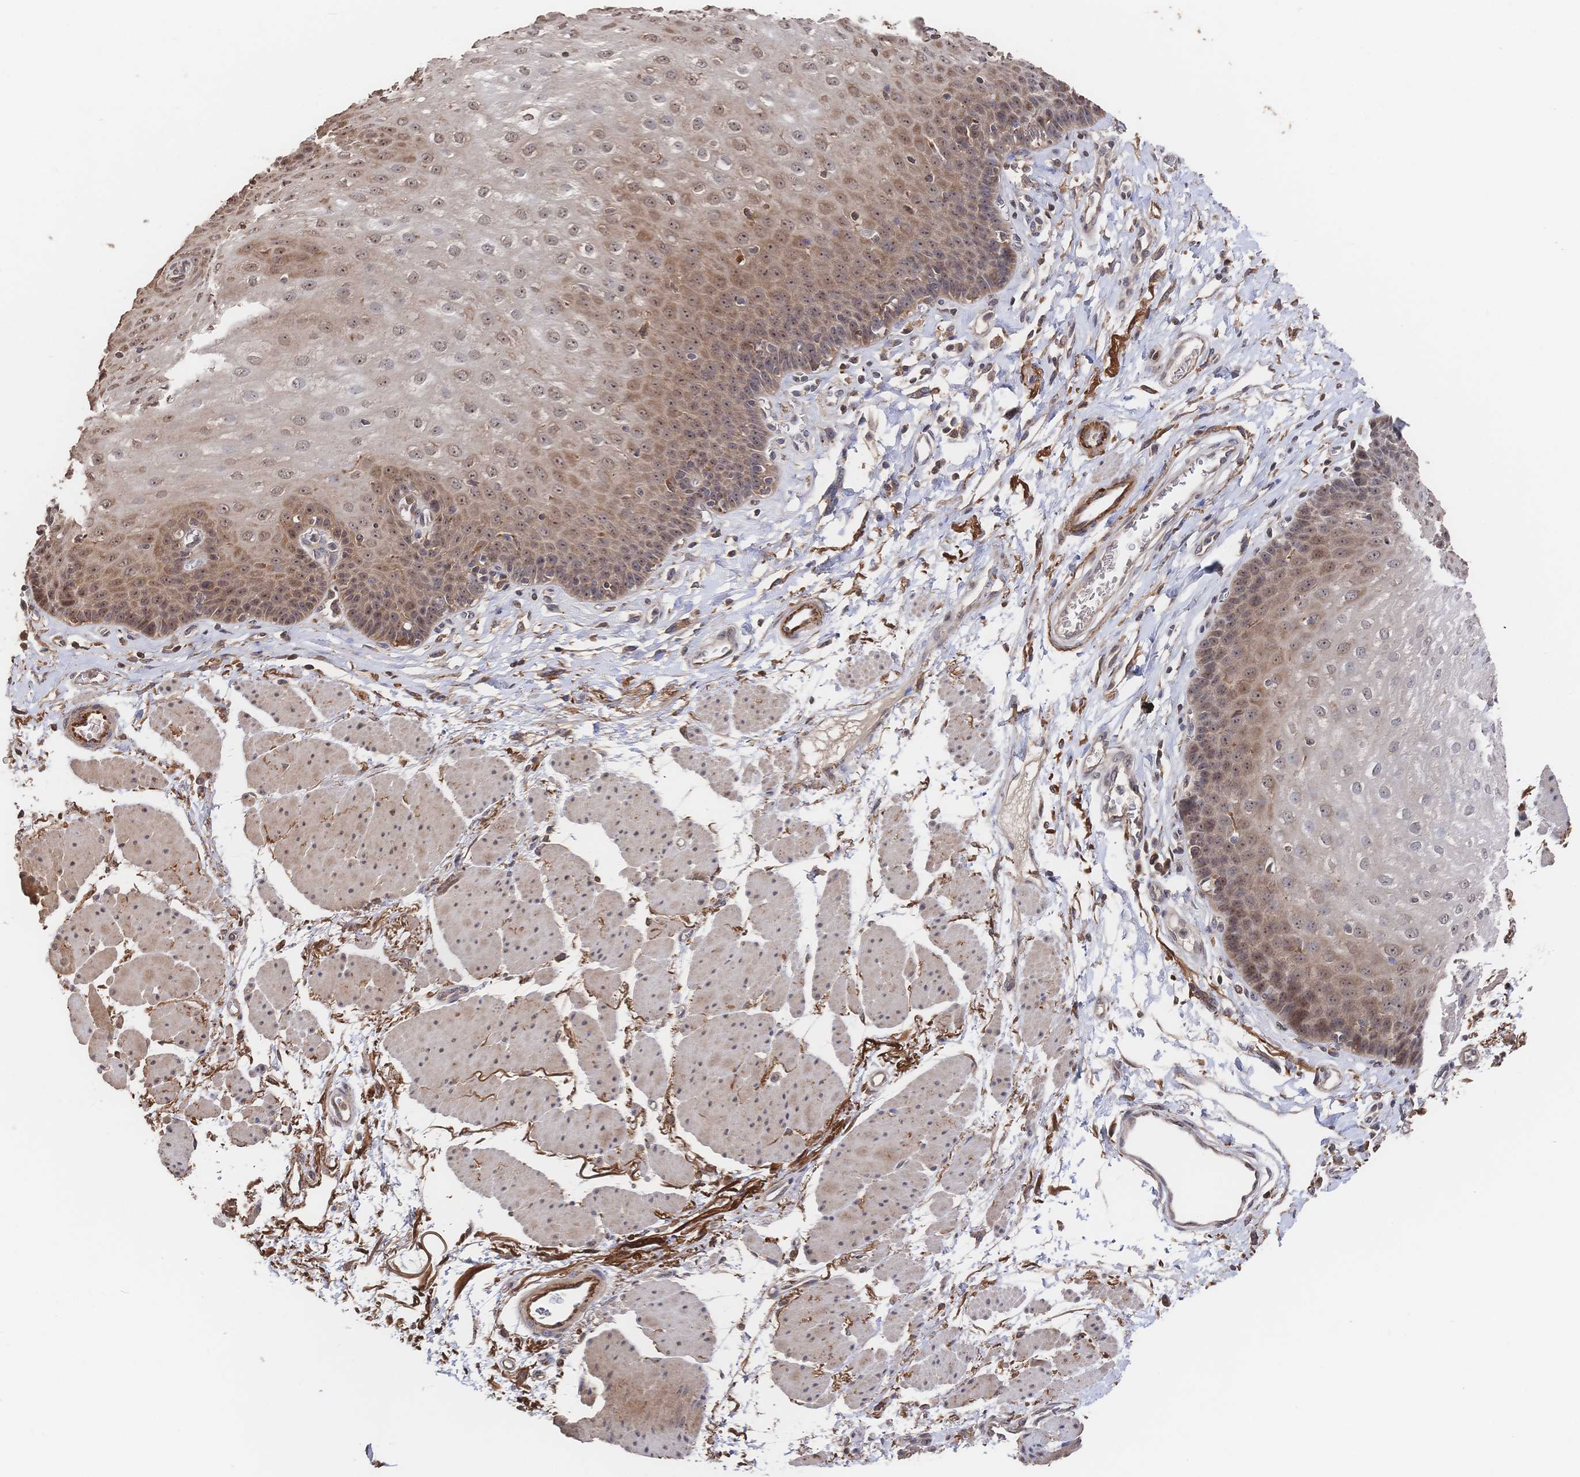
{"staining": {"intensity": "moderate", "quantity": "25%-75%", "location": "cytoplasmic/membranous,nuclear"}, "tissue": "esophagus", "cell_type": "Squamous epithelial cells", "image_type": "normal", "snomed": [{"axis": "morphology", "description": "Normal tissue, NOS"}, {"axis": "topography", "description": "Esophagus"}], "caption": "Squamous epithelial cells reveal medium levels of moderate cytoplasmic/membranous,nuclear expression in approximately 25%-75% of cells in unremarkable esophagus.", "gene": "DNAJA4", "patient": {"sex": "female", "age": 81}}